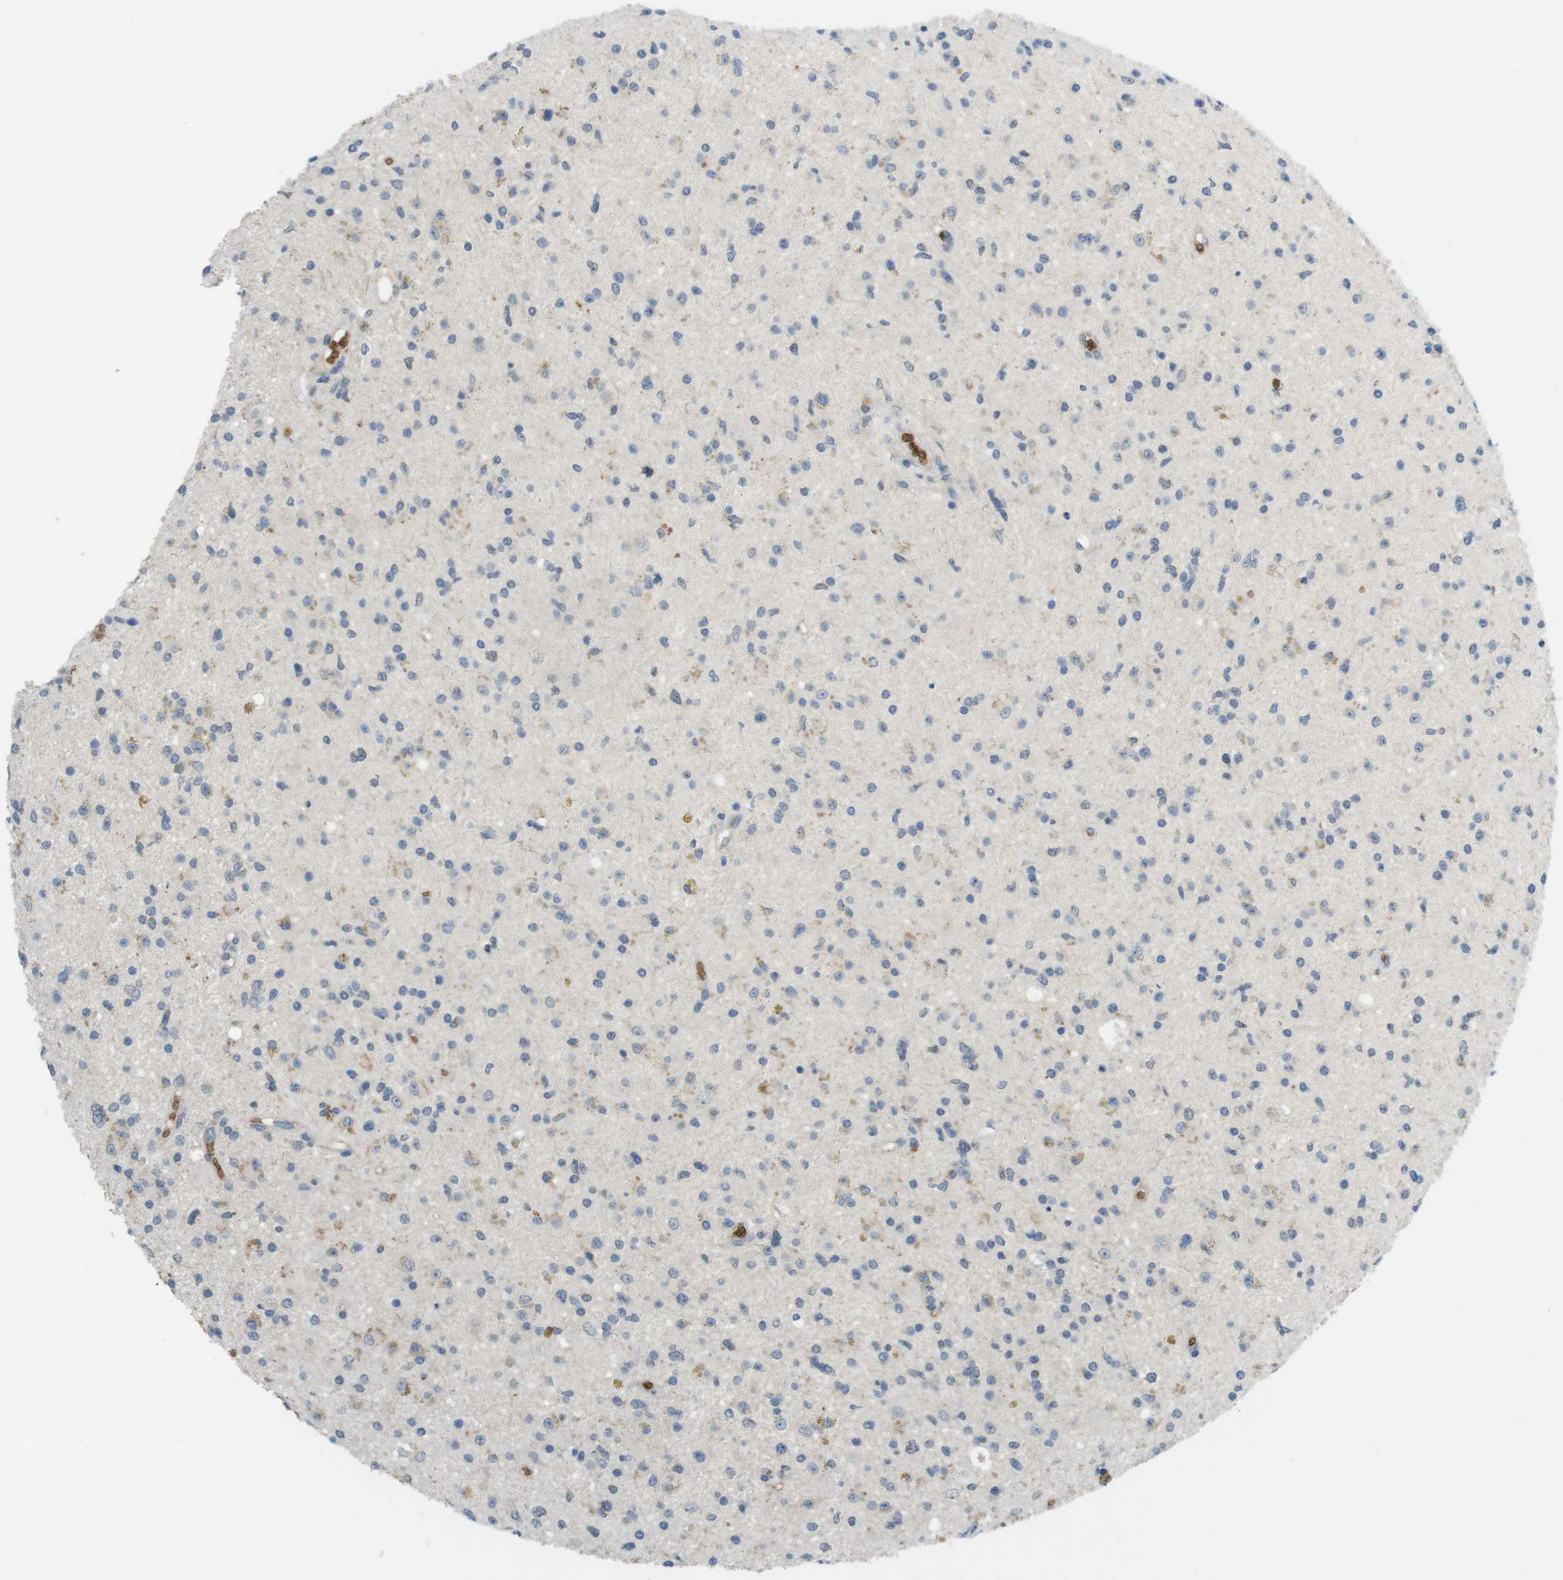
{"staining": {"intensity": "moderate", "quantity": "<25%", "location": "cytoplasmic/membranous"}, "tissue": "glioma", "cell_type": "Tumor cells", "image_type": "cancer", "snomed": [{"axis": "morphology", "description": "Glioma, malignant, High grade"}, {"axis": "topography", "description": "Brain"}], "caption": "High-power microscopy captured an IHC histopathology image of malignant high-grade glioma, revealing moderate cytoplasmic/membranous positivity in about <25% of tumor cells. Using DAB (brown) and hematoxylin (blue) stains, captured at high magnification using brightfield microscopy.", "gene": "GYPA", "patient": {"sex": "male", "age": 33}}